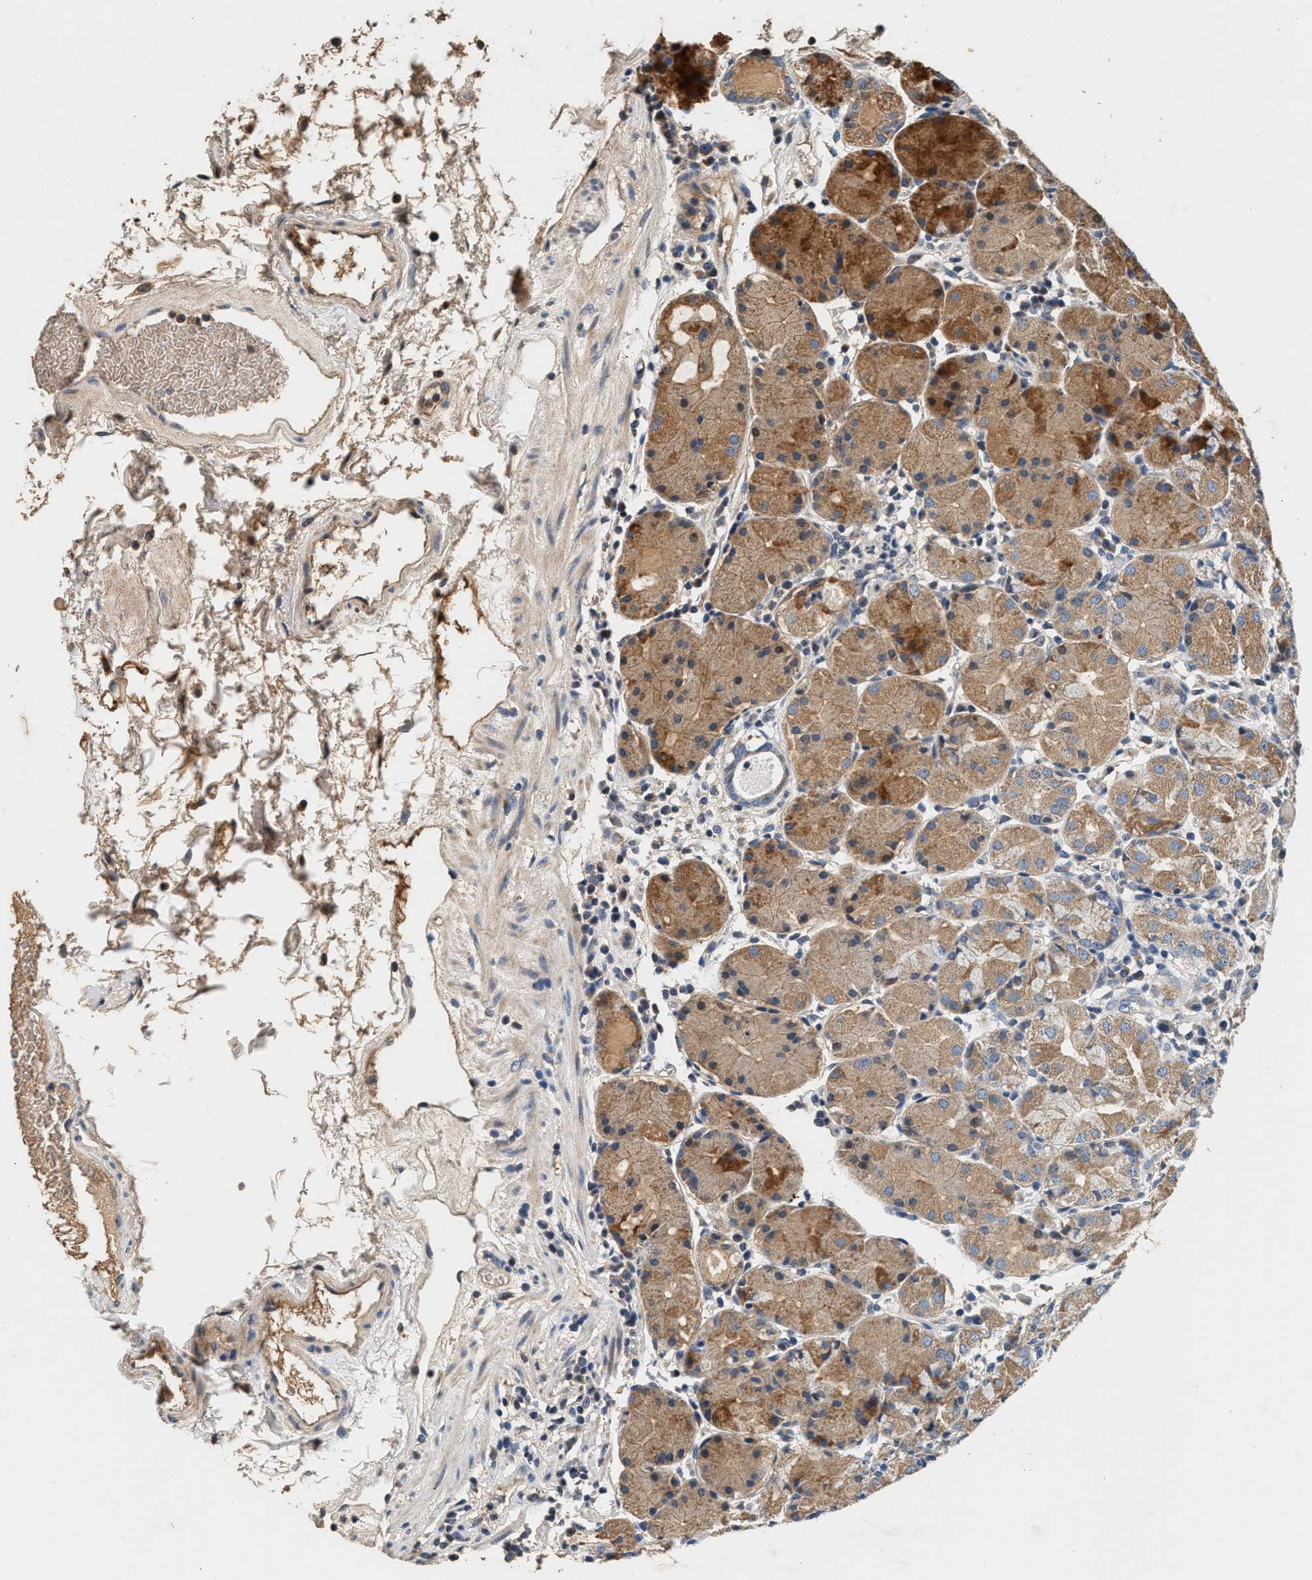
{"staining": {"intensity": "moderate", "quantity": ">75%", "location": "cytoplasmic/membranous"}, "tissue": "stomach", "cell_type": "Glandular cells", "image_type": "normal", "snomed": [{"axis": "morphology", "description": "Normal tissue, NOS"}, {"axis": "topography", "description": "Stomach"}, {"axis": "topography", "description": "Stomach, lower"}], "caption": "Glandular cells demonstrate moderate cytoplasmic/membranous staining in about >75% of cells in benign stomach.", "gene": "PTGR3", "patient": {"sex": "female", "age": 75}}